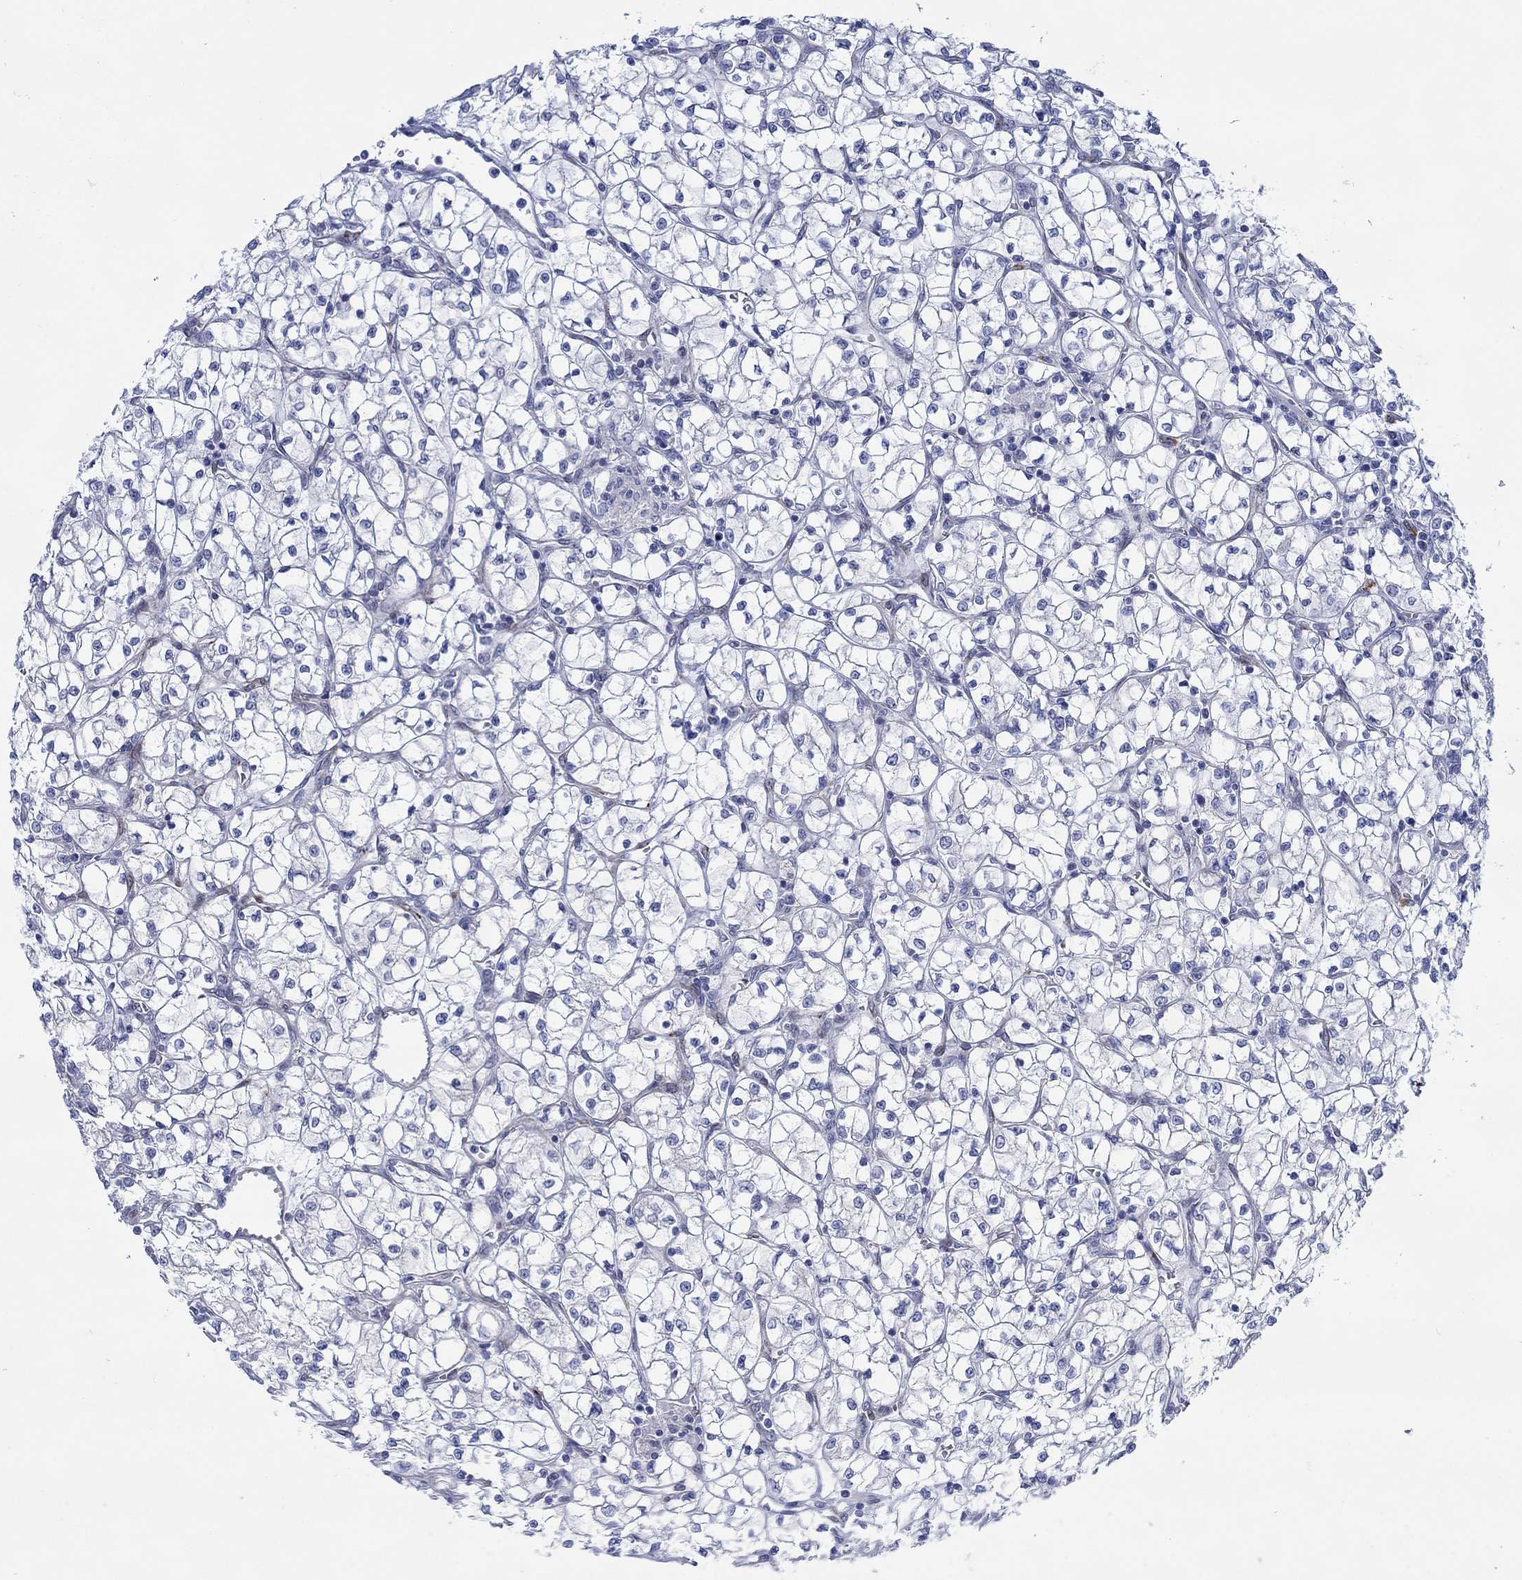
{"staining": {"intensity": "negative", "quantity": "none", "location": "none"}, "tissue": "renal cancer", "cell_type": "Tumor cells", "image_type": "cancer", "snomed": [{"axis": "morphology", "description": "Adenocarcinoma, NOS"}, {"axis": "topography", "description": "Kidney"}], "caption": "A high-resolution histopathology image shows immunohistochemistry staining of renal cancer, which shows no significant staining in tumor cells.", "gene": "KSR2", "patient": {"sex": "female", "age": 64}}